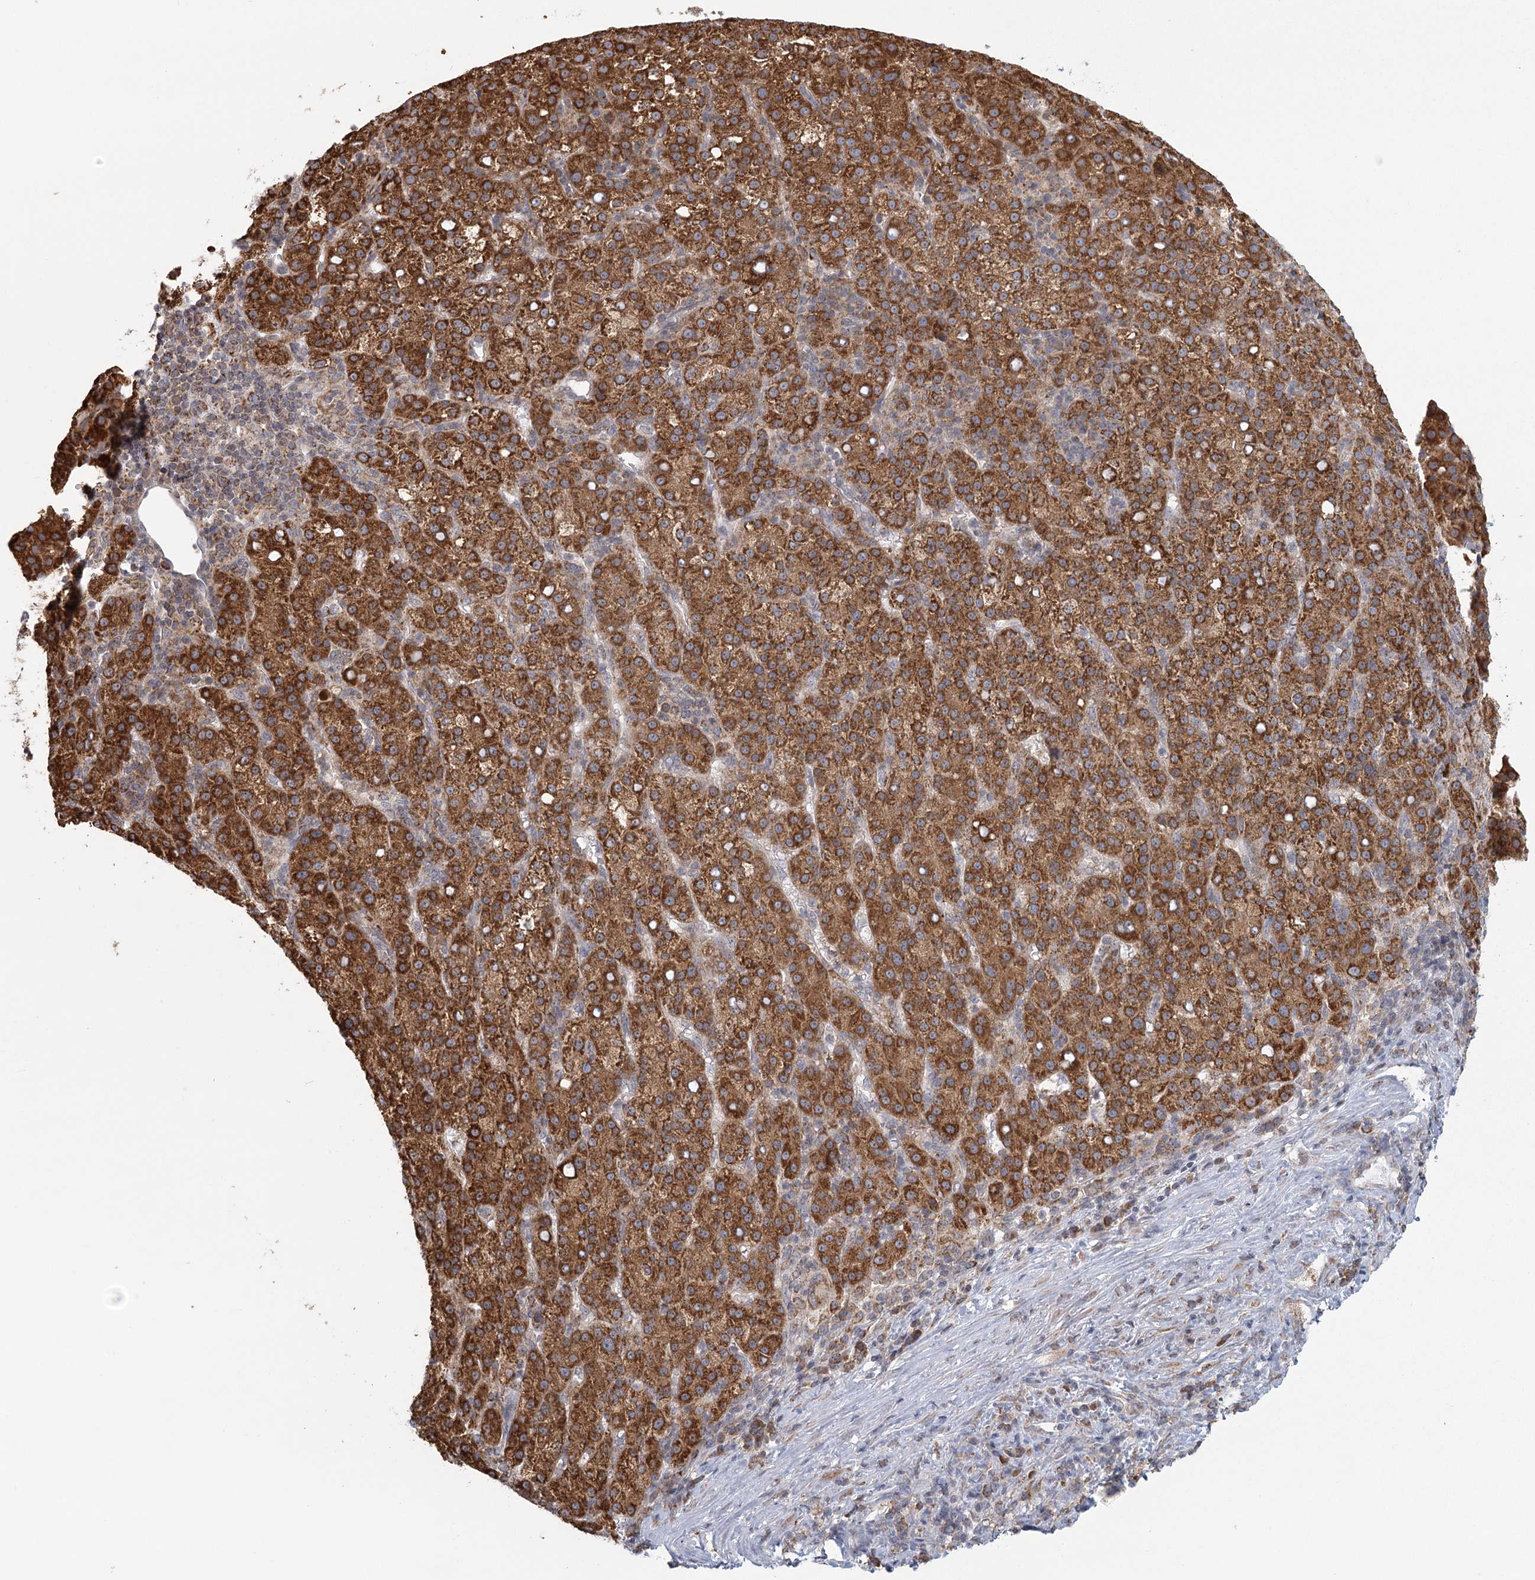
{"staining": {"intensity": "strong", "quantity": ">75%", "location": "cytoplasmic/membranous"}, "tissue": "liver cancer", "cell_type": "Tumor cells", "image_type": "cancer", "snomed": [{"axis": "morphology", "description": "Carcinoma, Hepatocellular, NOS"}, {"axis": "topography", "description": "Liver"}], "caption": "Liver cancer stained with a protein marker exhibits strong staining in tumor cells.", "gene": "LACTB", "patient": {"sex": "female", "age": 58}}